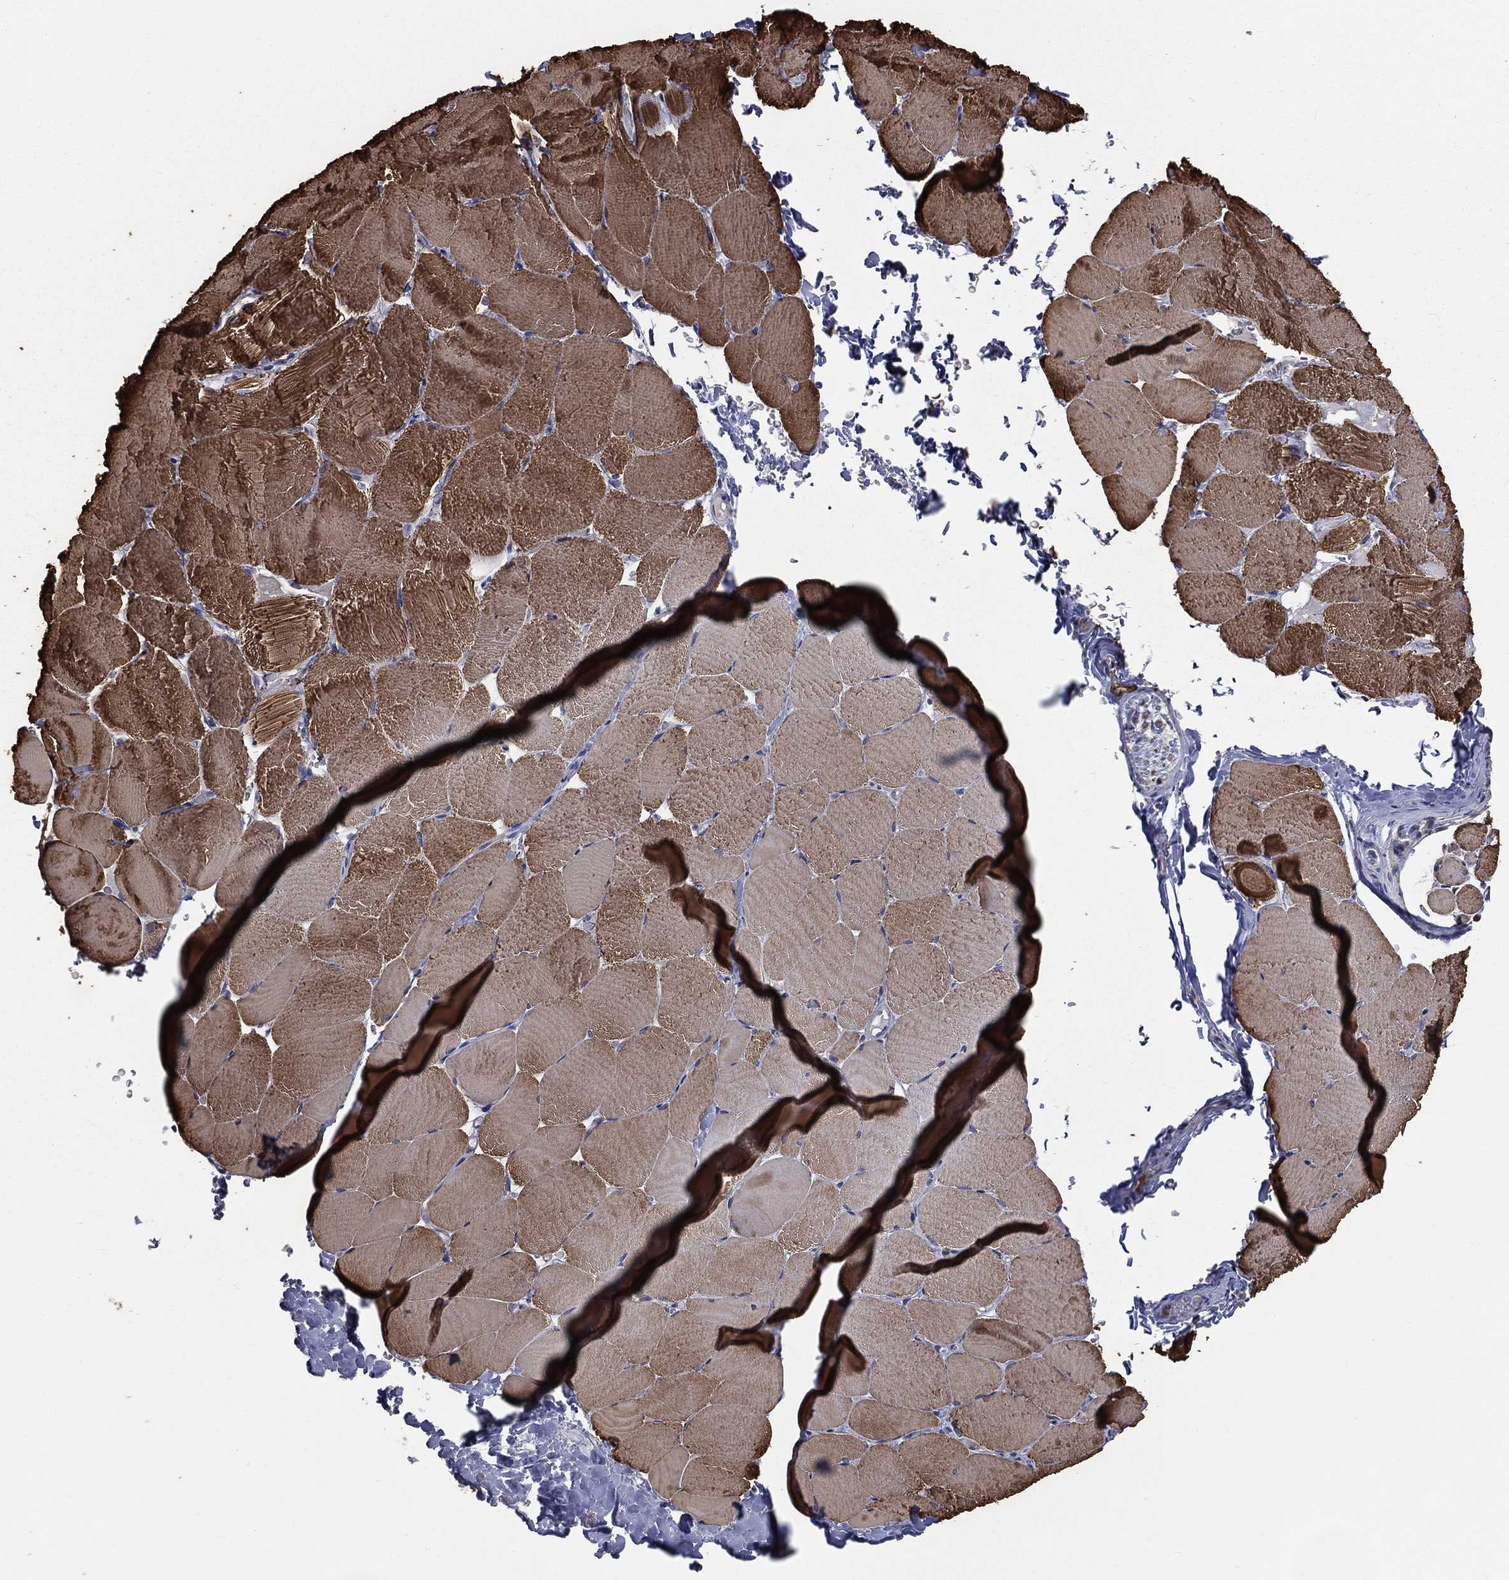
{"staining": {"intensity": "moderate", "quantity": "25%-75%", "location": "cytoplasmic/membranous"}, "tissue": "skeletal muscle", "cell_type": "Myocytes", "image_type": "normal", "snomed": [{"axis": "morphology", "description": "Normal tissue, NOS"}, {"axis": "topography", "description": "Skeletal muscle"}], "caption": "Moderate cytoplasmic/membranous staining for a protein is present in about 25%-75% of myocytes of benign skeletal muscle using immunohistochemistry (IHC).", "gene": "TBC1D2", "patient": {"sex": "female", "age": 37}}